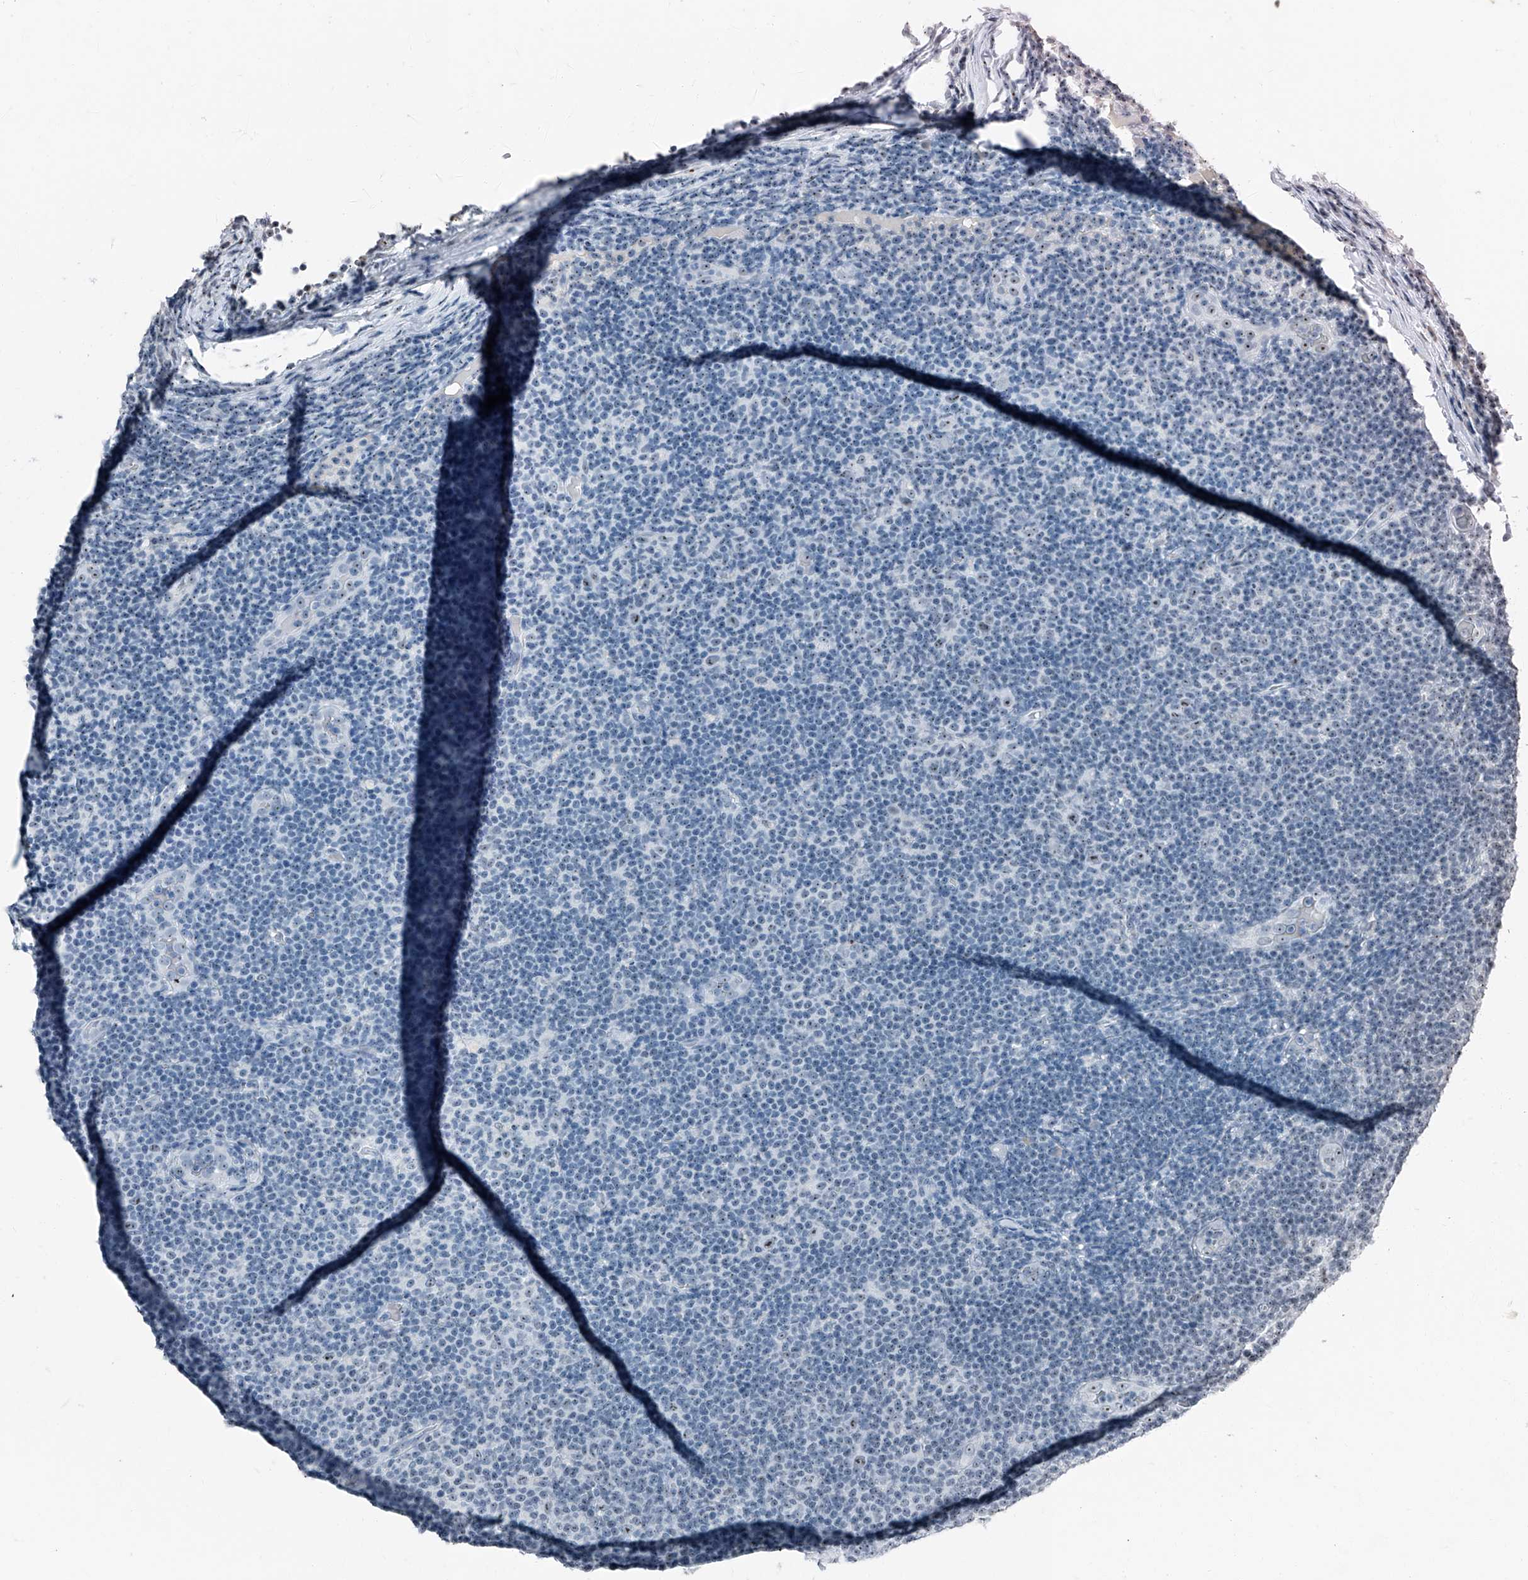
{"staining": {"intensity": "weak", "quantity": "<25%", "location": "nuclear"}, "tissue": "lymphoma", "cell_type": "Tumor cells", "image_type": "cancer", "snomed": [{"axis": "morphology", "description": "Malignant lymphoma, non-Hodgkin's type, Low grade"}, {"axis": "topography", "description": "Lymph node"}], "caption": "Human lymphoma stained for a protein using IHC displays no expression in tumor cells.", "gene": "TCOF1", "patient": {"sex": "male", "age": 83}}